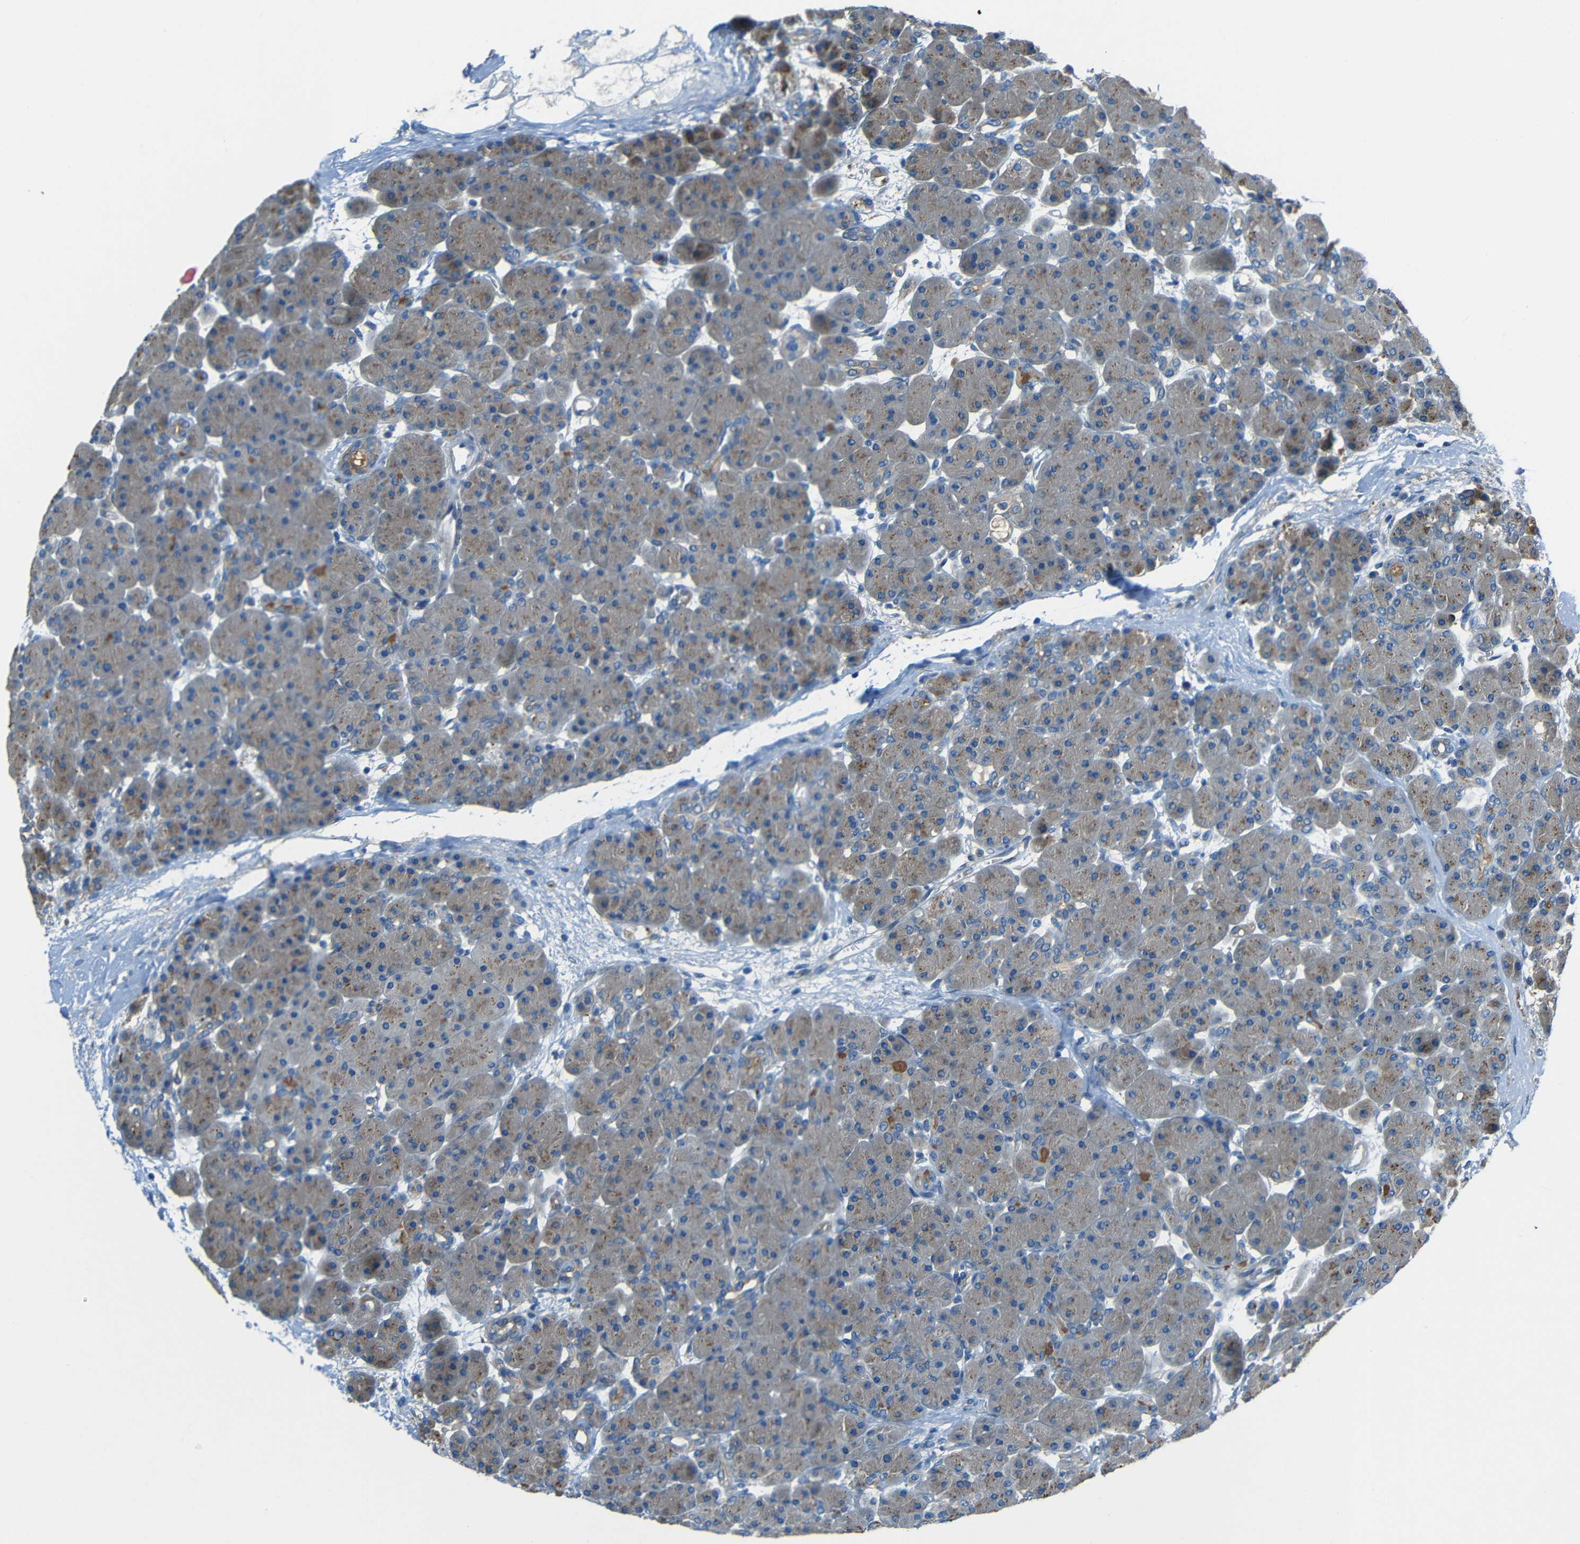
{"staining": {"intensity": "moderate", "quantity": ">75%", "location": "cytoplasmic/membranous"}, "tissue": "pancreas", "cell_type": "Exocrine glandular cells", "image_type": "normal", "snomed": [{"axis": "morphology", "description": "Normal tissue, NOS"}, {"axis": "topography", "description": "Pancreas"}], "caption": "Immunohistochemical staining of normal pancreas reveals medium levels of moderate cytoplasmic/membranous expression in about >75% of exocrine glandular cells. Immunohistochemistry (ihc) stains the protein in brown and the nuclei are stained blue.", "gene": "CYP26B1", "patient": {"sex": "male", "age": 66}}